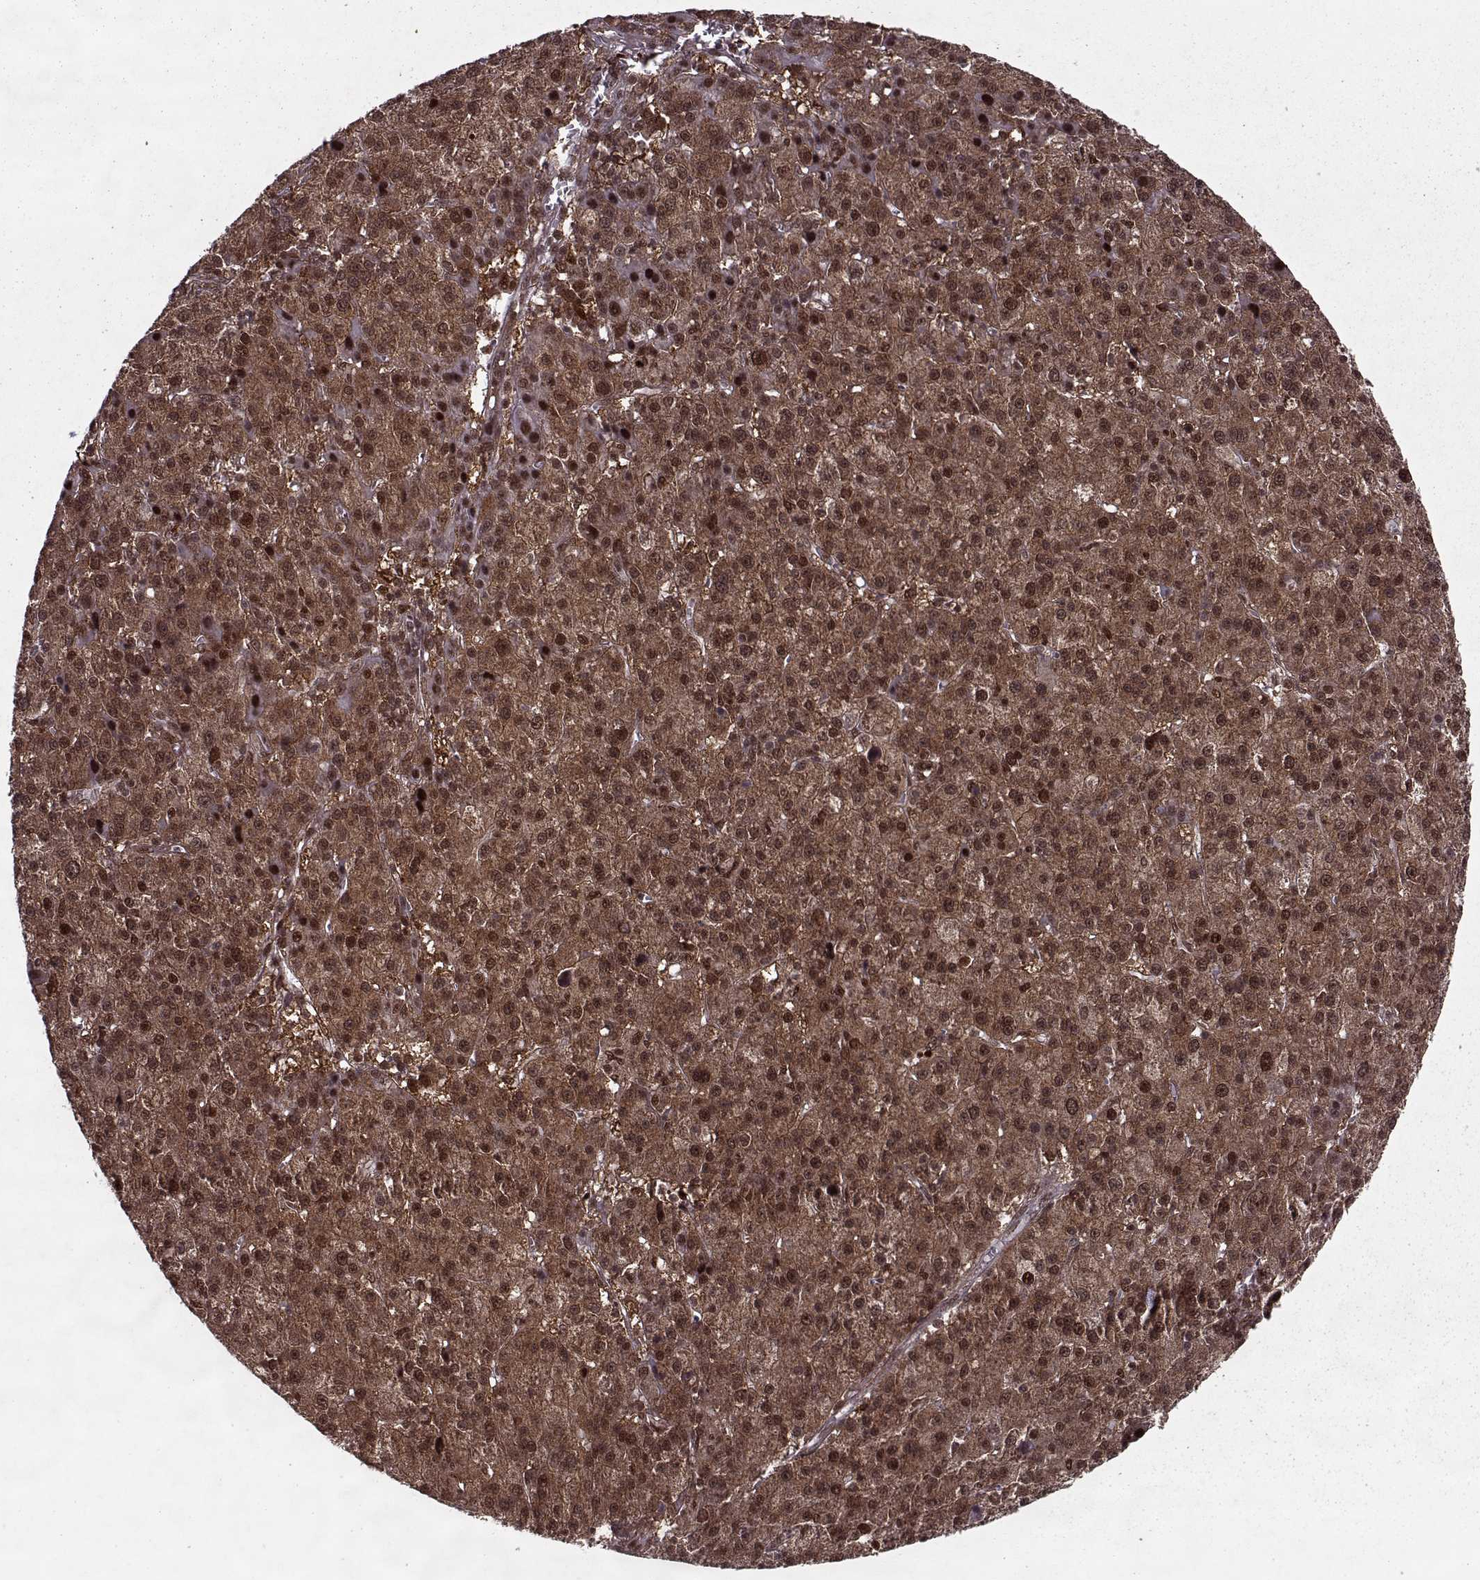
{"staining": {"intensity": "strong", "quantity": ">75%", "location": "cytoplasmic/membranous,nuclear"}, "tissue": "liver cancer", "cell_type": "Tumor cells", "image_type": "cancer", "snomed": [{"axis": "morphology", "description": "Carcinoma, Hepatocellular, NOS"}, {"axis": "topography", "description": "Liver"}], "caption": "The image exhibits immunohistochemical staining of liver cancer (hepatocellular carcinoma). There is strong cytoplasmic/membranous and nuclear expression is present in about >75% of tumor cells. (DAB (3,3'-diaminobenzidine) = brown stain, brightfield microscopy at high magnification).", "gene": "PSMA7", "patient": {"sex": "female", "age": 60}}